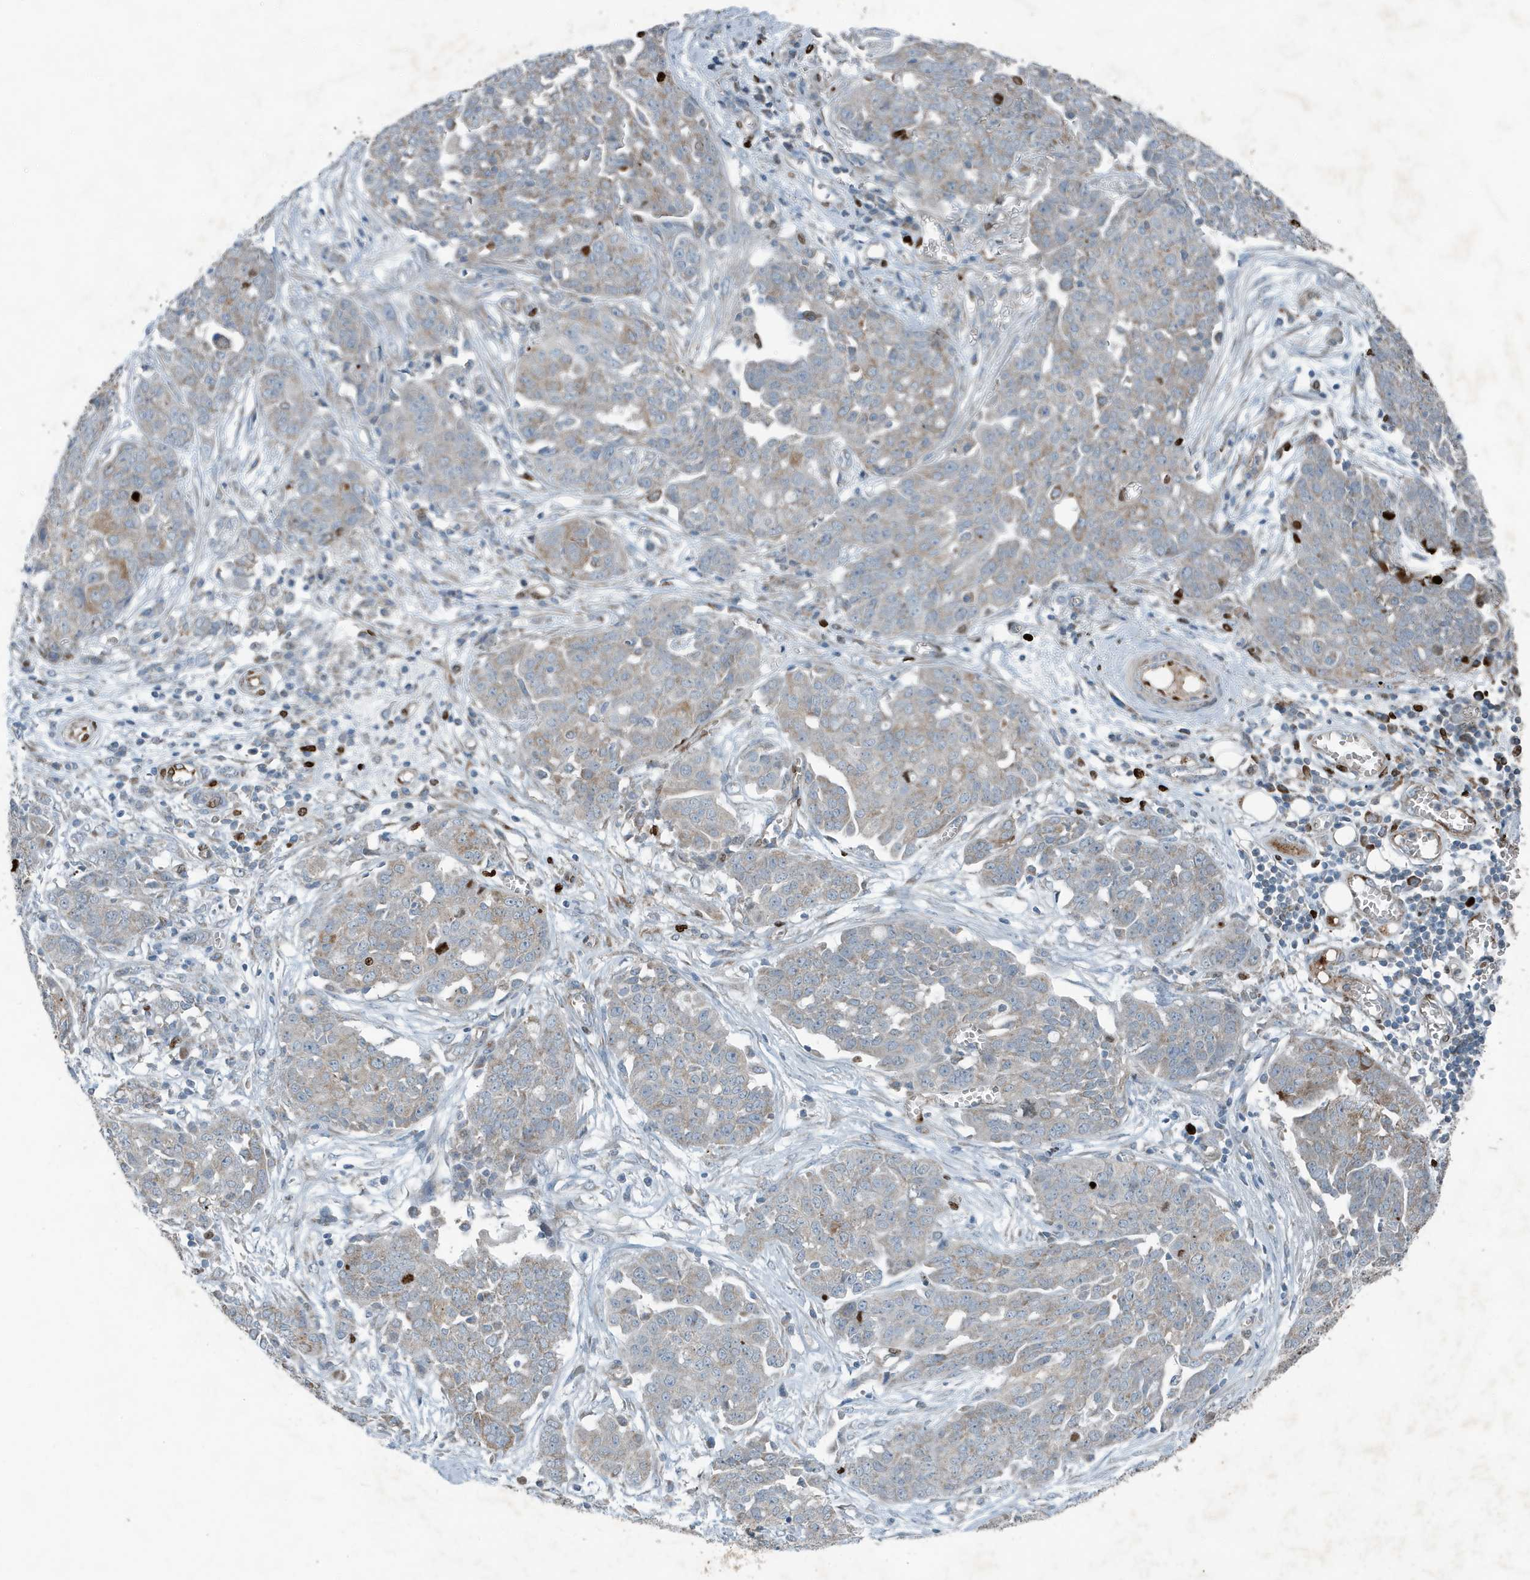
{"staining": {"intensity": "weak", "quantity": "25%-75%", "location": "cytoplasmic/membranous"}, "tissue": "ovarian cancer", "cell_type": "Tumor cells", "image_type": "cancer", "snomed": [{"axis": "morphology", "description": "Cystadenocarcinoma, serous, NOS"}, {"axis": "topography", "description": "Soft tissue"}, {"axis": "topography", "description": "Ovary"}], "caption": "Immunohistochemistry micrograph of human ovarian cancer stained for a protein (brown), which shows low levels of weak cytoplasmic/membranous staining in about 25%-75% of tumor cells.", "gene": "MT-CYB", "patient": {"sex": "female", "age": 57}}